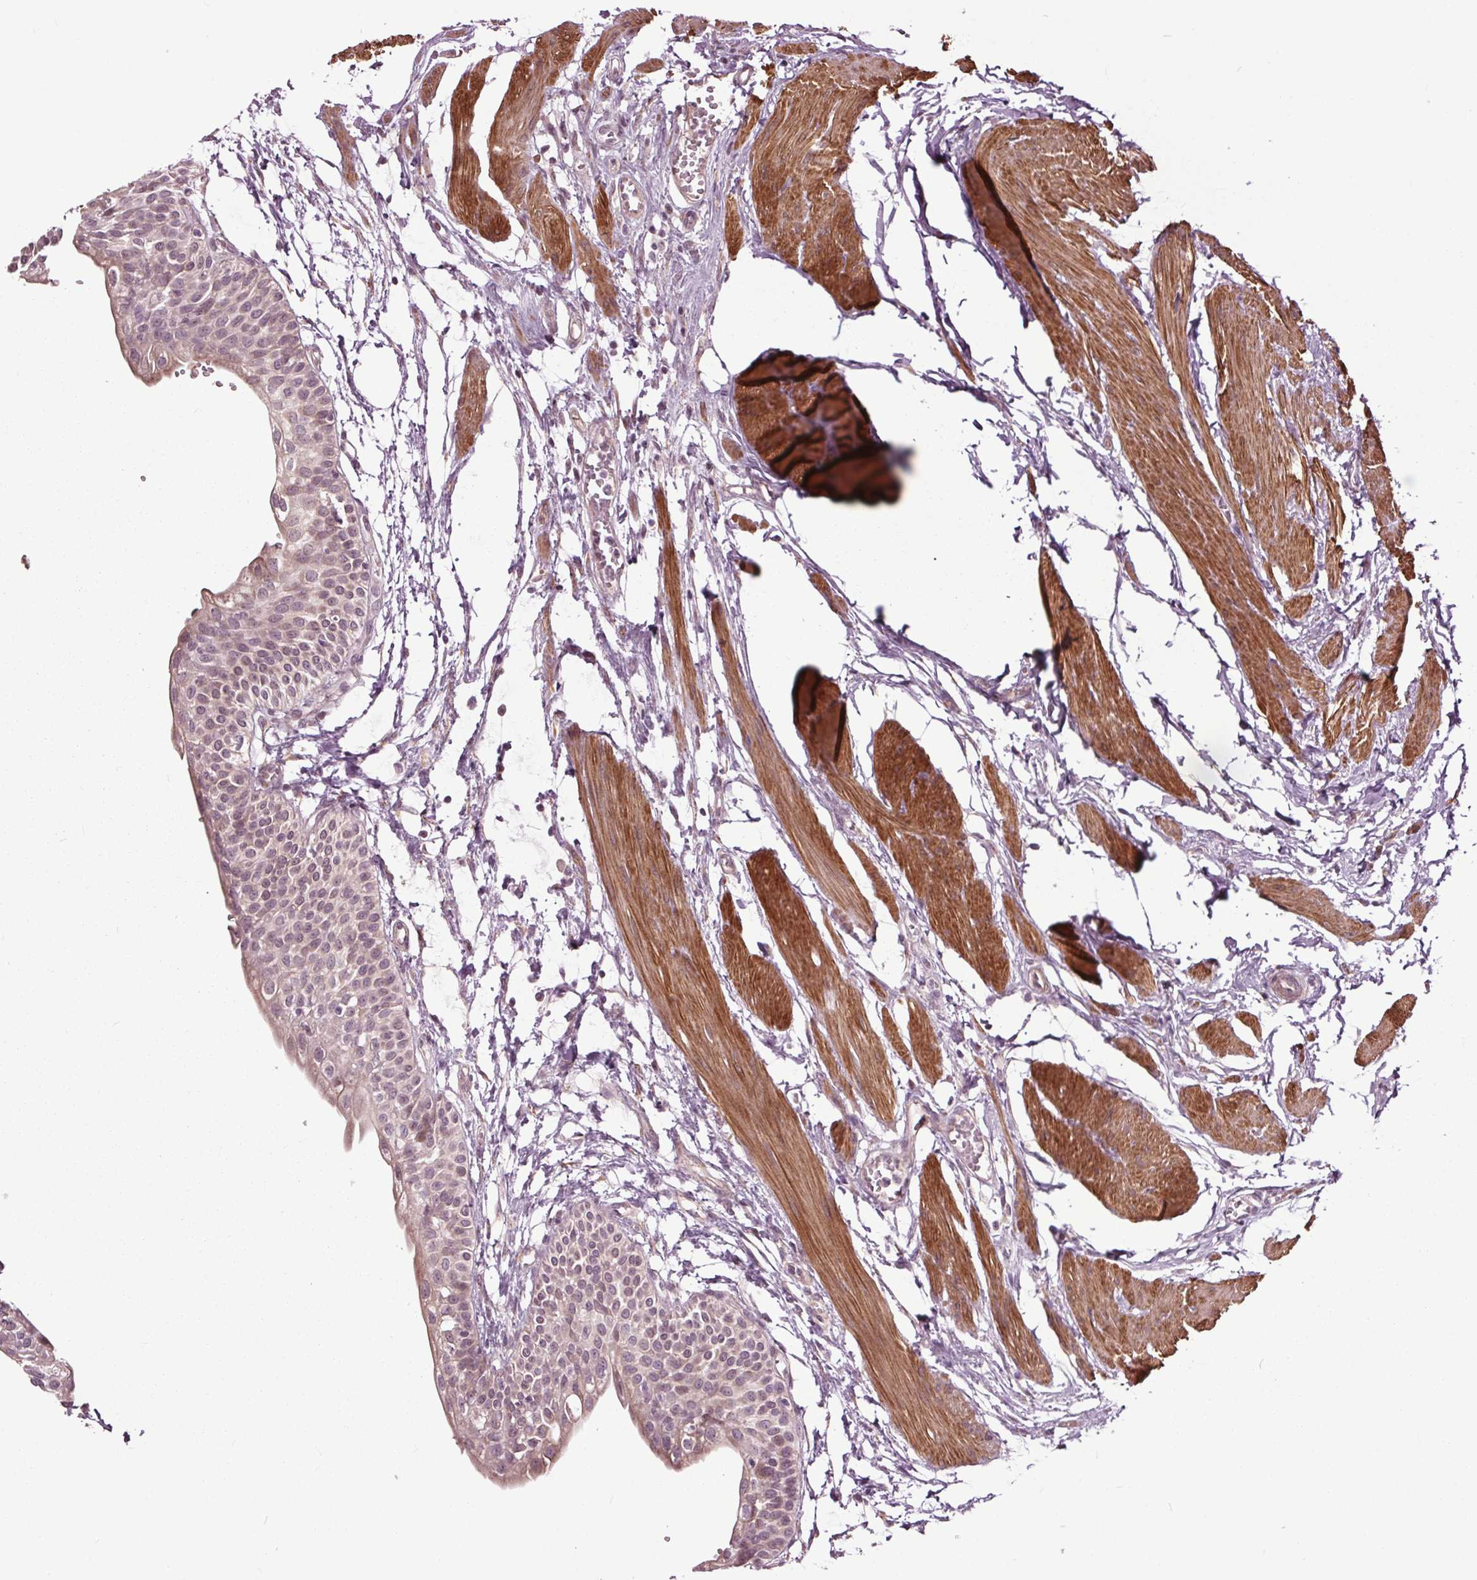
{"staining": {"intensity": "moderate", "quantity": "25%-75%", "location": "cytoplasmic/membranous"}, "tissue": "urinary bladder", "cell_type": "Urothelial cells", "image_type": "normal", "snomed": [{"axis": "morphology", "description": "Normal tissue, NOS"}, {"axis": "topography", "description": "Urinary bladder"}, {"axis": "topography", "description": "Peripheral nerve tissue"}], "caption": "The histopathology image reveals a brown stain indicating the presence of a protein in the cytoplasmic/membranous of urothelial cells in urinary bladder.", "gene": "HAUS5", "patient": {"sex": "male", "age": 55}}